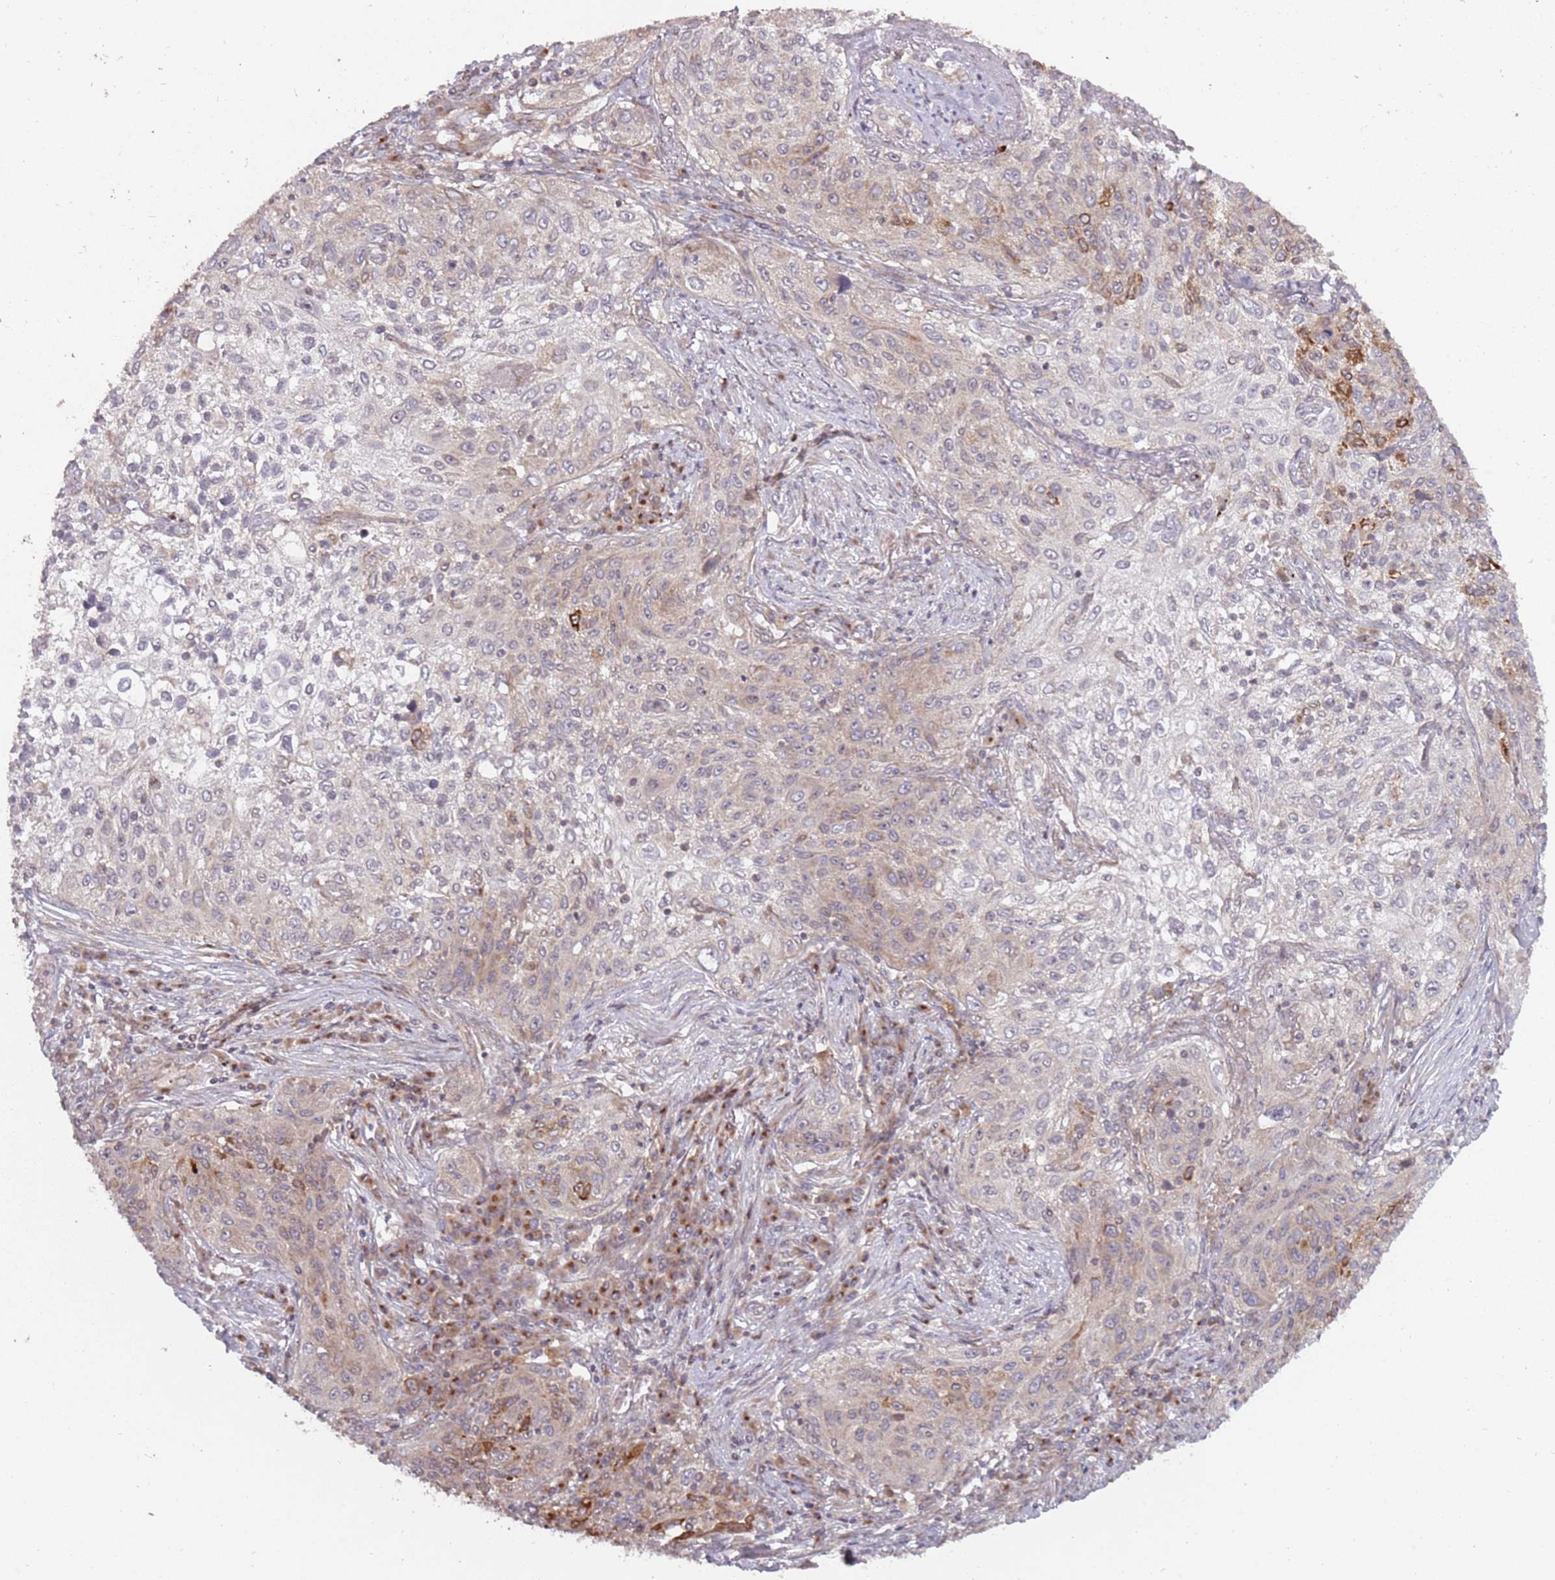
{"staining": {"intensity": "negative", "quantity": "none", "location": "none"}, "tissue": "lung cancer", "cell_type": "Tumor cells", "image_type": "cancer", "snomed": [{"axis": "morphology", "description": "Squamous cell carcinoma, NOS"}, {"axis": "topography", "description": "Lung"}], "caption": "A photomicrograph of human lung squamous cell carcinoma is negative for staining in tumor cells.", "gene": "PLD6", "patient": {"sex": "female", "age": 69}}